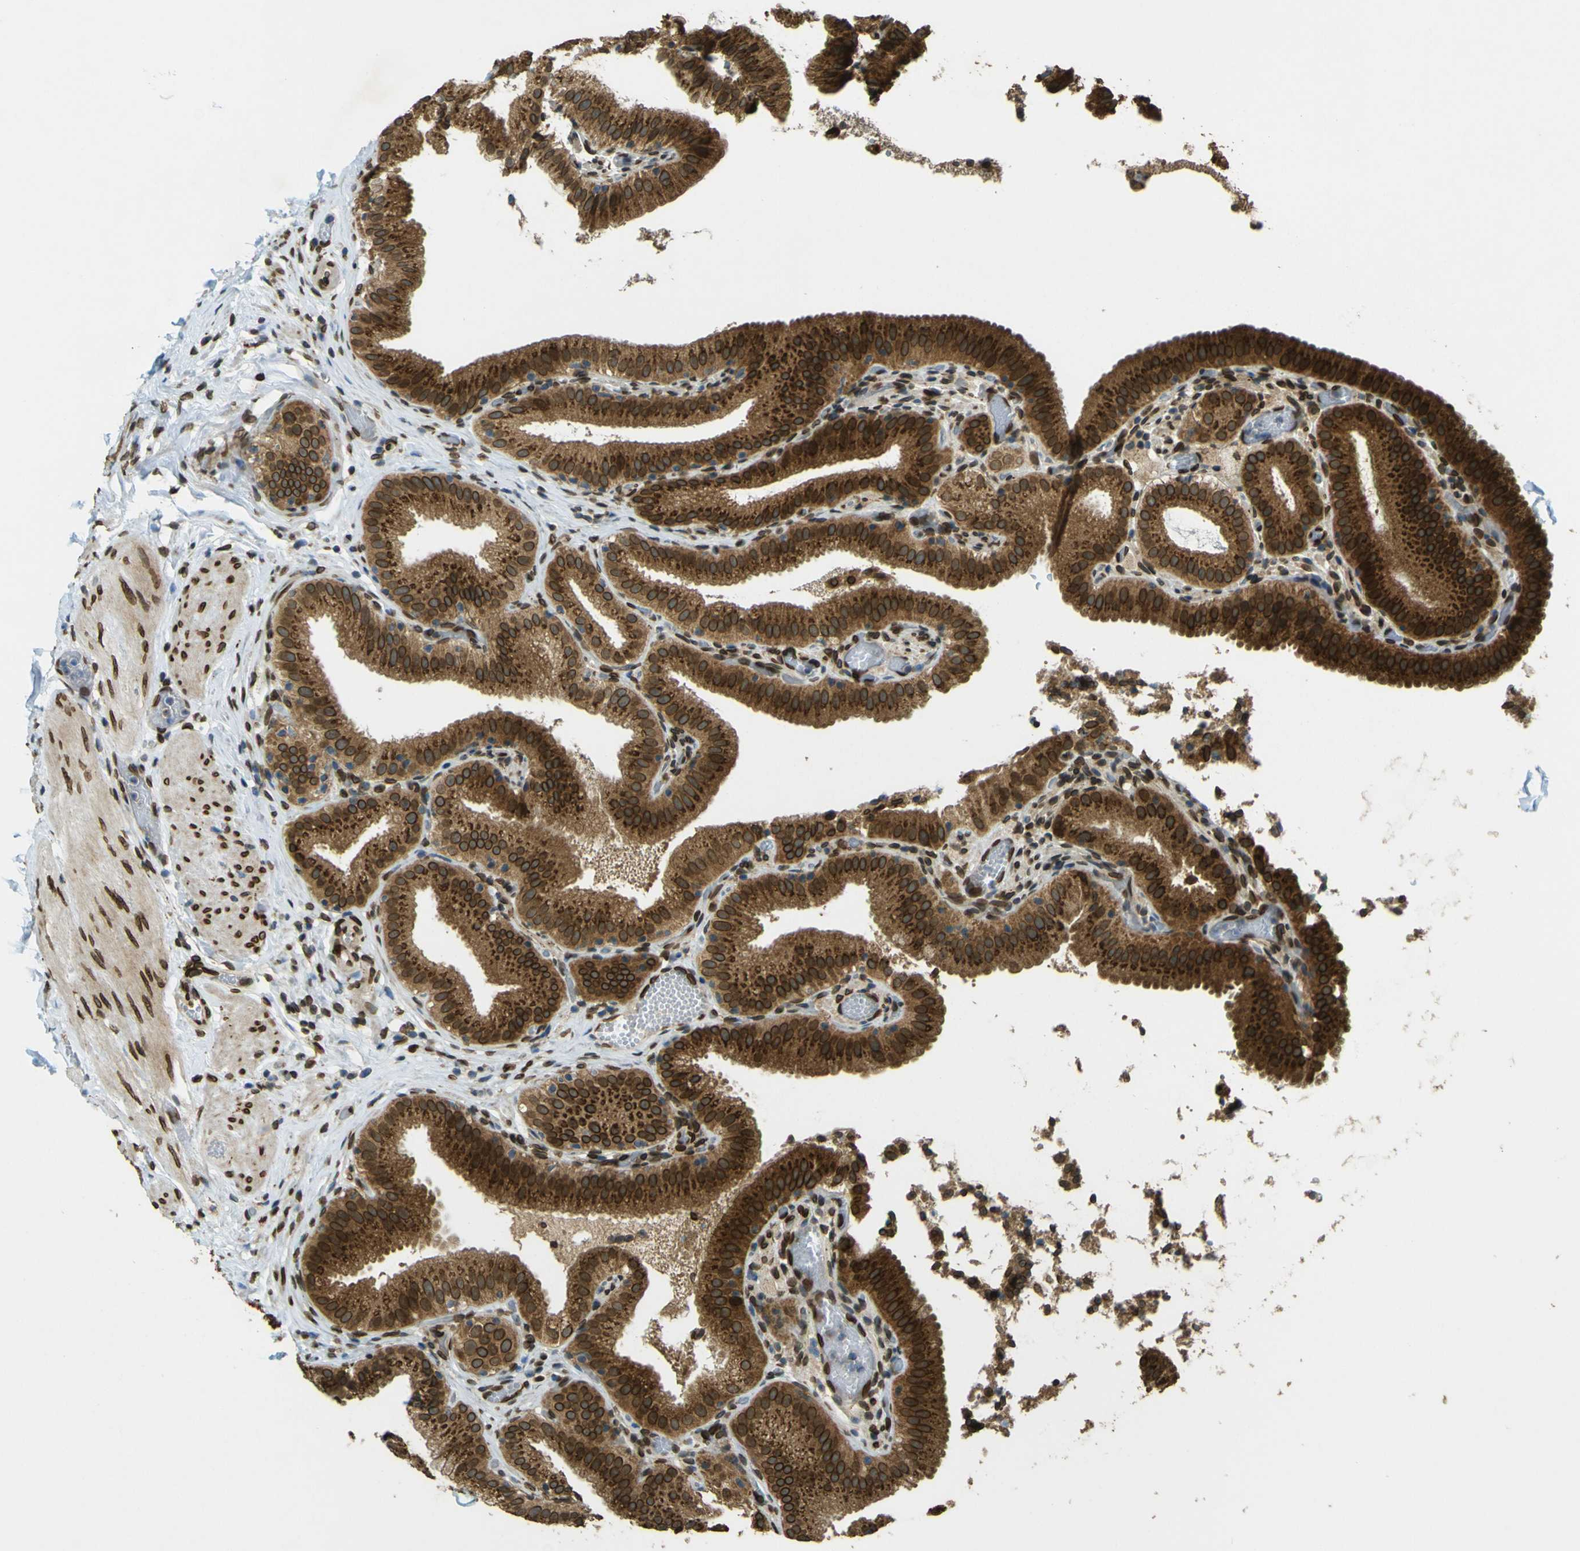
{"staining": {"intensity": "strong", "quantity": ">75%", "location": "cytoplasmic/membranous,nuclear"}, "tissue": "gallbladder", "cell_type": "Glandular cells", "image_type": "normal", "snomed": [{"axis": "morphology", "description": "Normal tissue, NOS"}, {"axis": "topography", "description": "Gallbladder"}], "caption": "This image exhibits unremarkable gallbladder stained with IHC to label a protein in brown. The cytoplasmic/membranous,nuclear of glandular cells show strong positivity for the protein. Nuclei are counter-stained blue.", "gene": "GALNT1", "patient": {"sex": "male", "age": 54}}